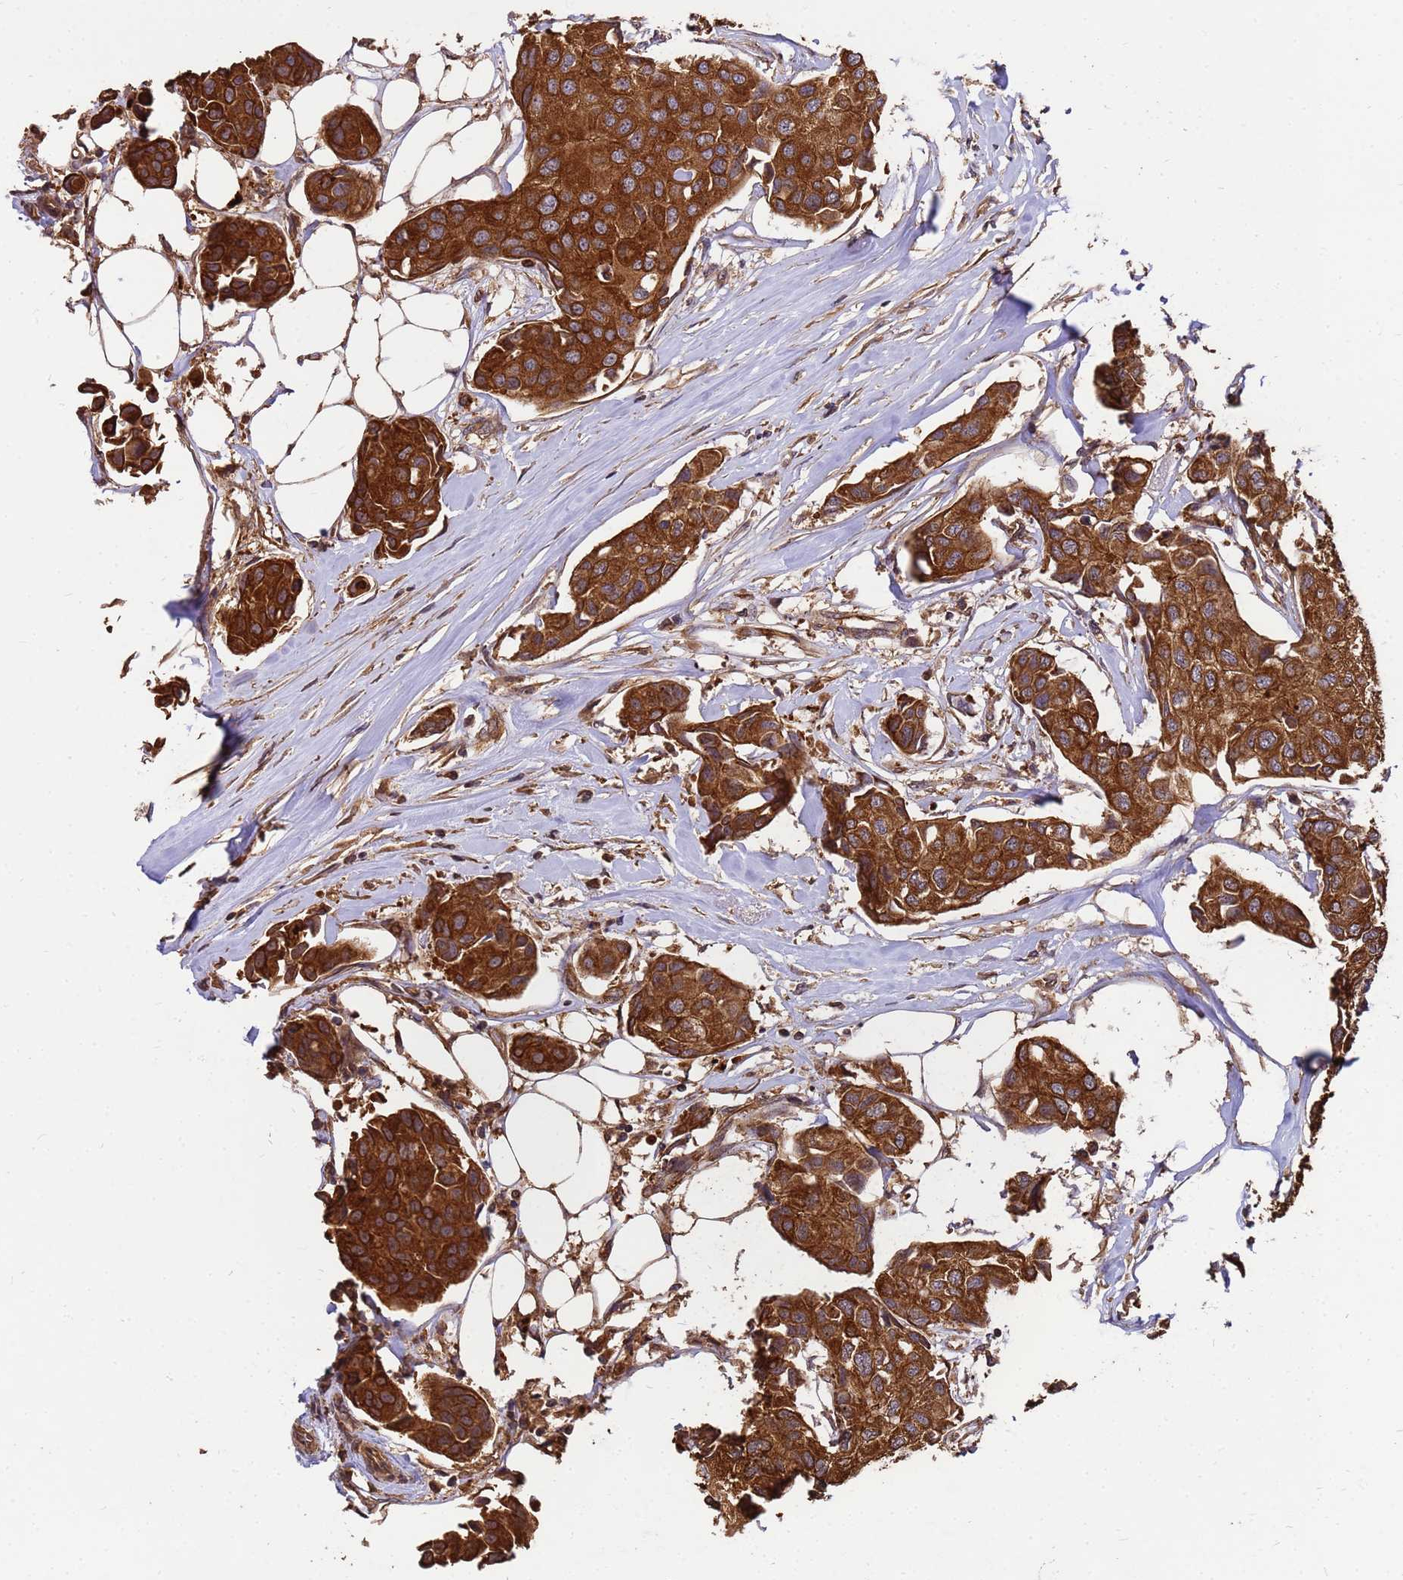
{"staining": {"intensity": "strong", "quantity": ">75%", "location": "cytoplasmic/membranous"}, "tissue": "breast cancer", "cell_type": "Tumor cells", "image_type": "cancer", "snomed": [{"axis": "morphology", "description": "Duct carcinoma"}, {"axis": "topography", "description": "Breast"}], "caption": "Tumor cells show high levels of strong cytoplasmic/membranous expression in approximately >75% of cells in human breast infiltrating ductal carcinoma. (DAB (3,3'-diaminobenzidine) IHC with brightfield microscopy, high magnification).", "gene": "ZNF618", "patient": {"sex": "female", "age": 80}}